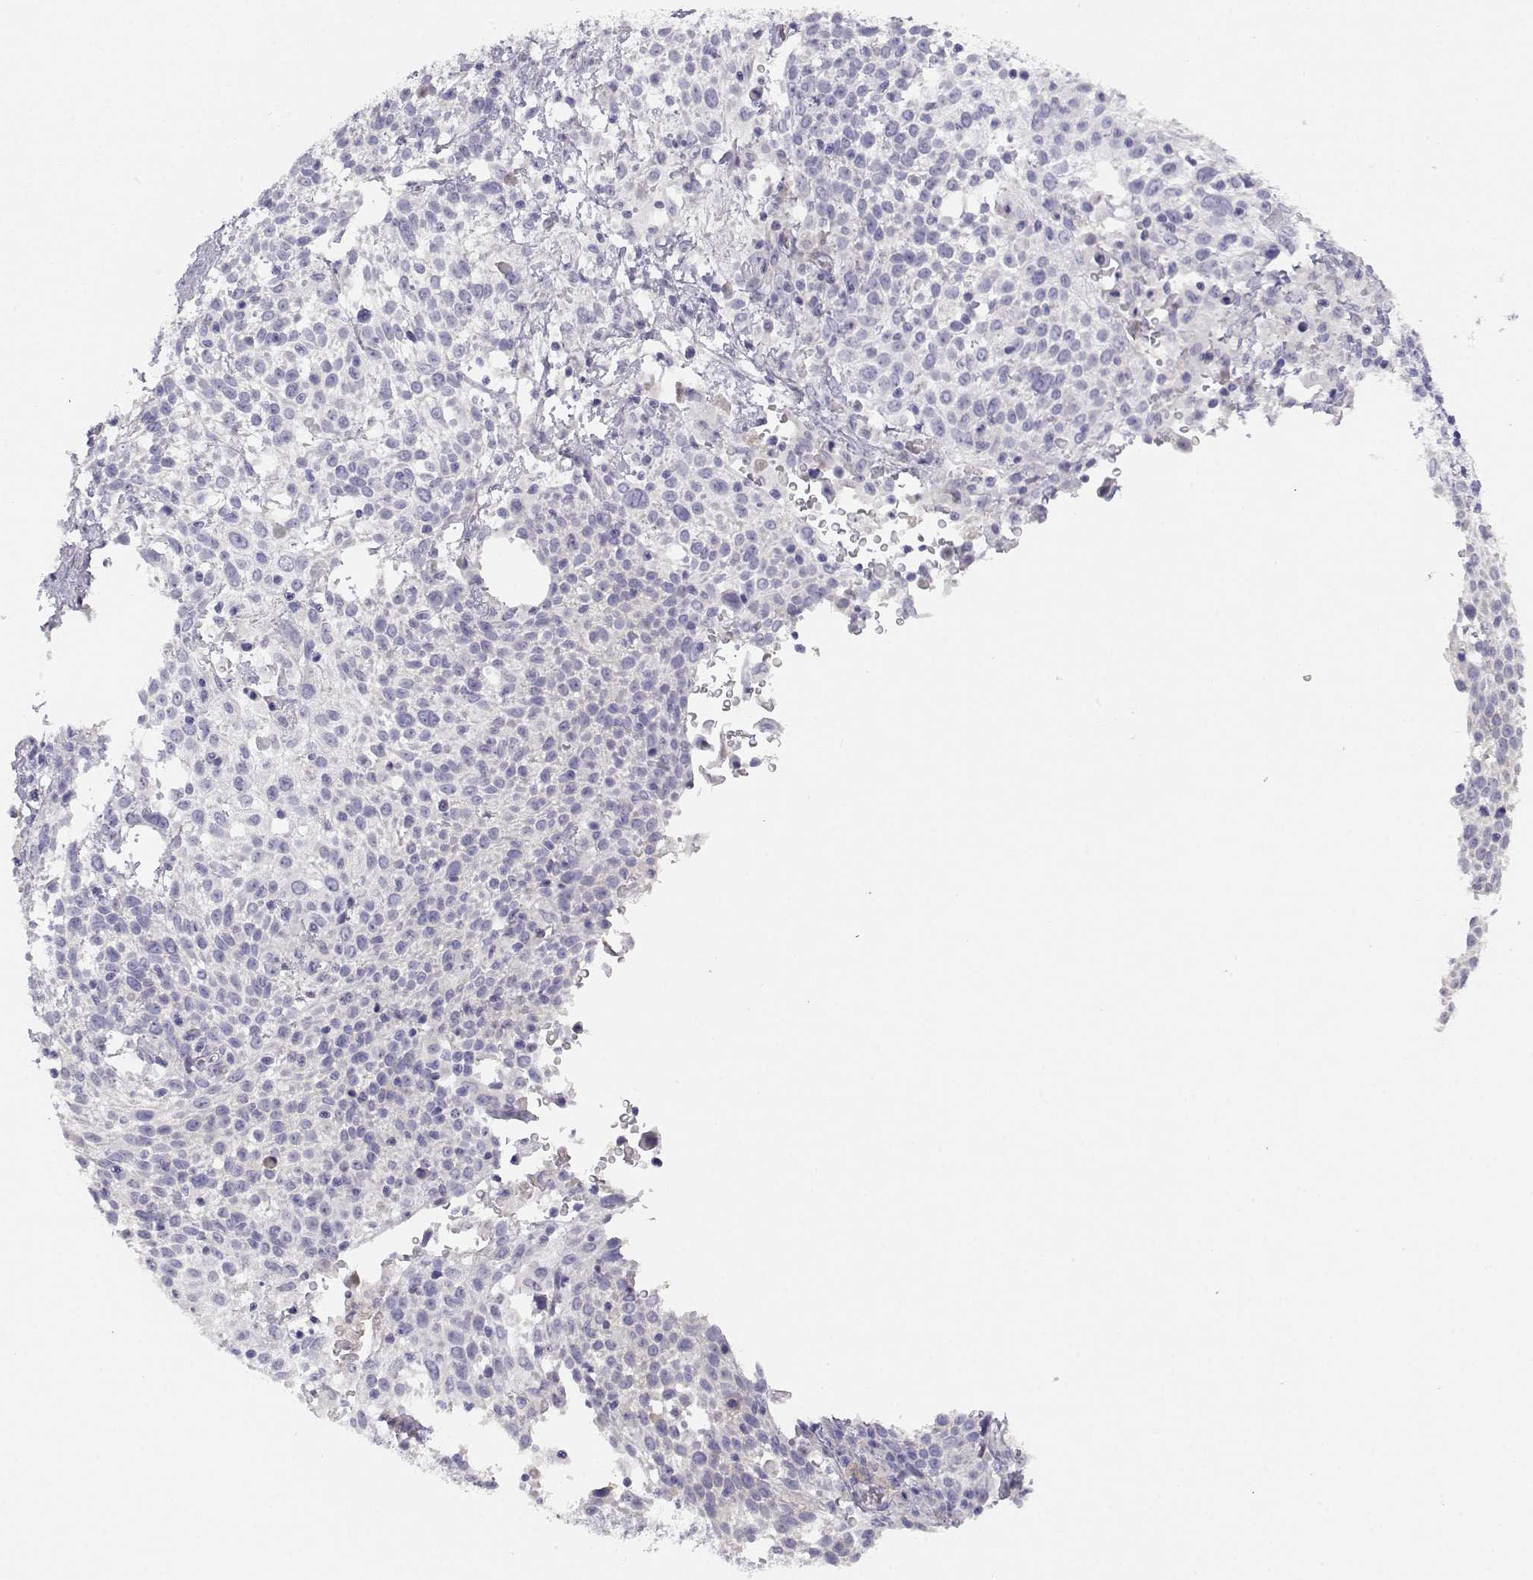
{"staining": {"intensity": "negative", "quantity": "none", "location": "none"}, "tissue": "cervical cancer", "cell_type": "Tumor cells", "image_type": "cancer", "snomed": [{"axis": "morphology", "description": "Squamous cell carcinoma, NOS"}, {"axis": "topography", "description": "Cervix"}], "caption": "Immunohistochemical staining of human cervical squamous cell carcinoma shows no significant positivity in tumor cells.", "gene": "GPR174", "patient": {"sex": "female", "age": 61}}